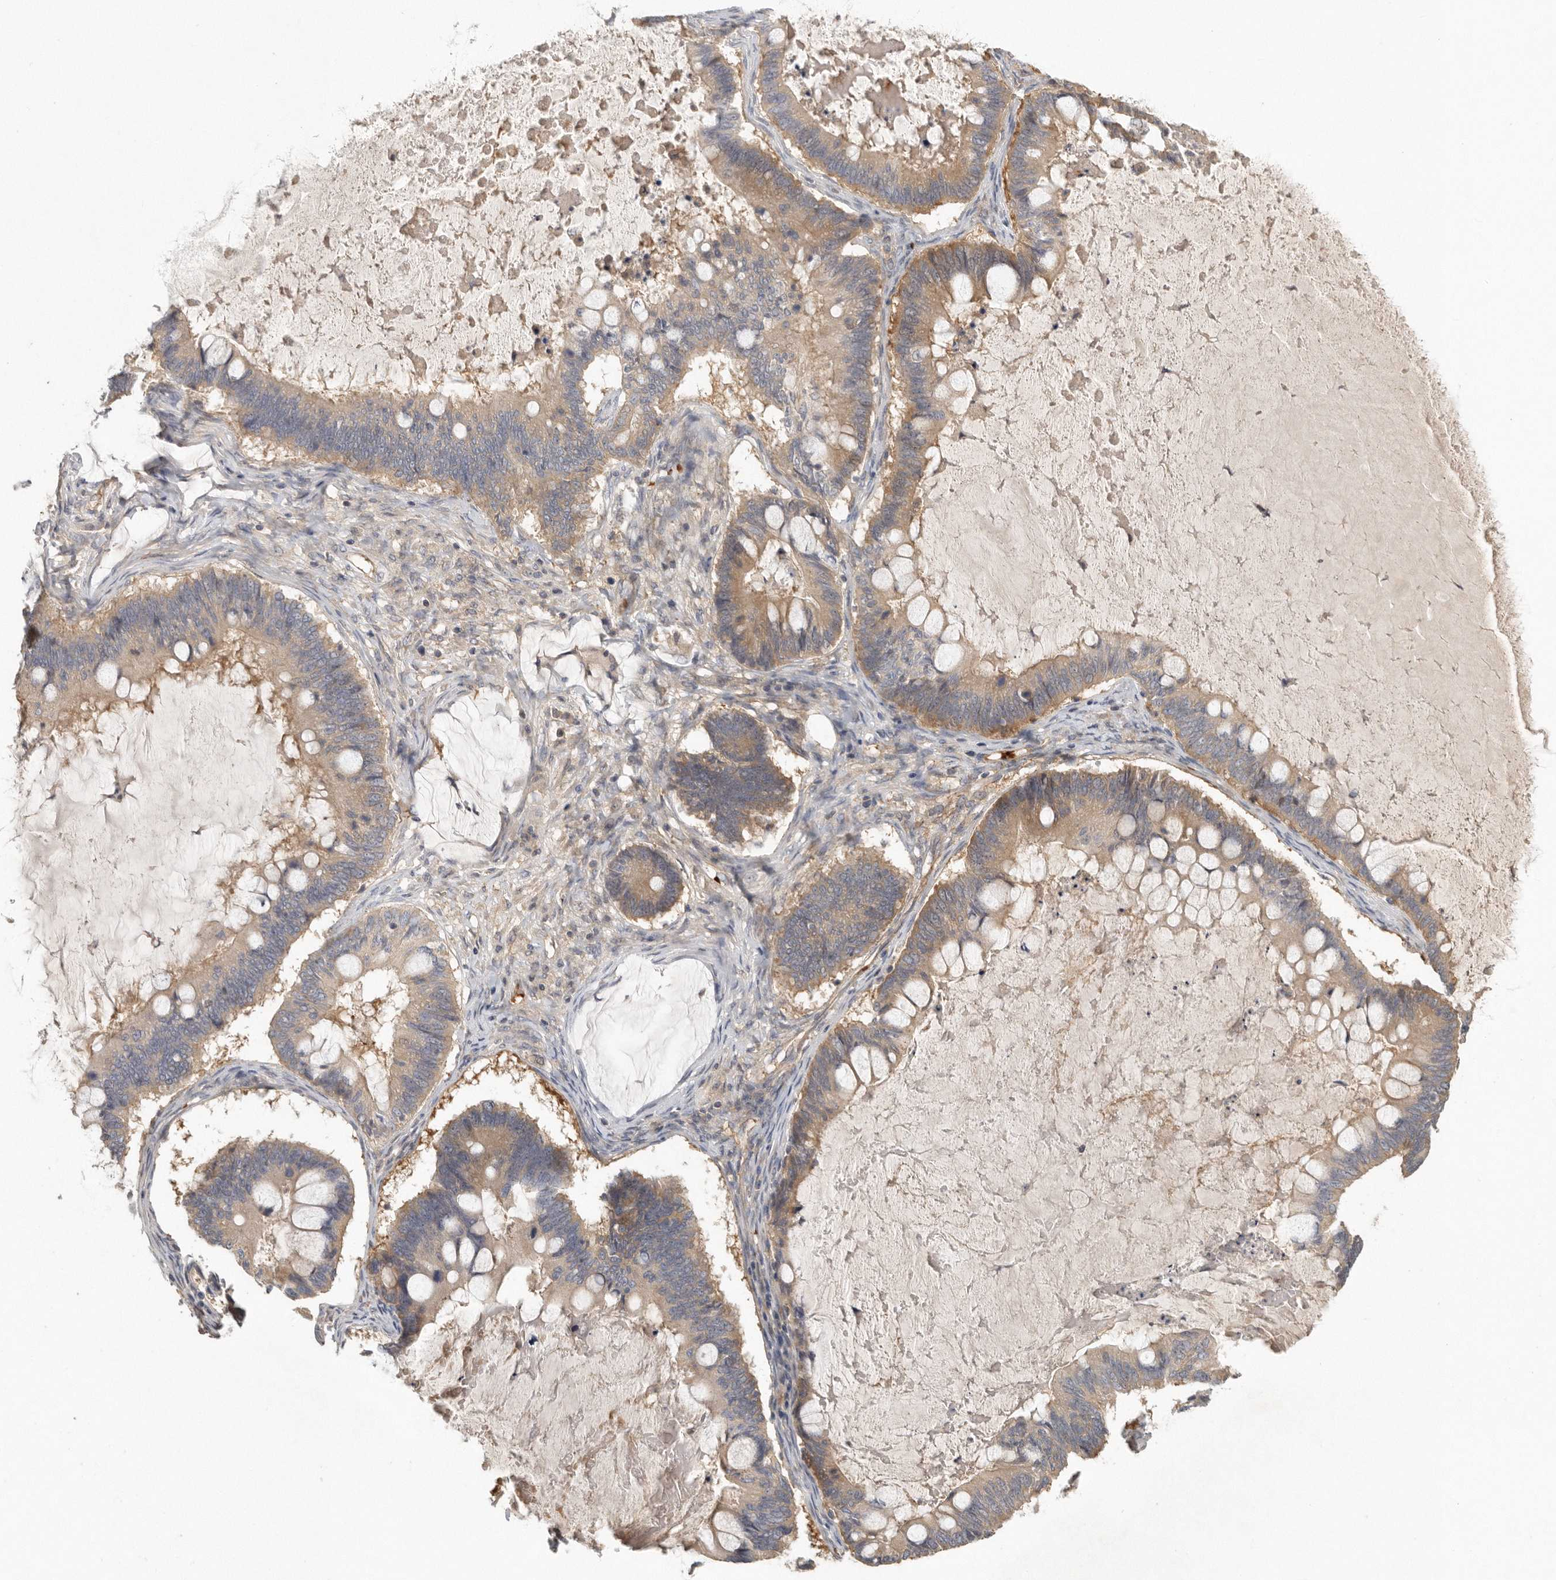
{"staining": {"intensity": "moderate", "quantity": ">75%", "location": "cytoplasmic/membranous"}, "tissue": "ovarian cancer", "cell_type": "Tumor cells", "image_type": "cancer", "snomed": [{"axis": "morphology", "description": "Cystadenocarcinoma, mucinous, NOS"}, {"axis": "topography", "description": "Ovary"}], "caption": "Immunohistochemical staining of human ovarian cancer demonstrates medium levels of moderate cytoplasmic/membranous expression in about >75% of tumor cells. The protein is stained brown, and the nuclei are stained in blue (DAB IHC with brightfield microscopy, high magnification).", "gene": "CFAP298", "patient": {"sex": "female", "age": 61}}